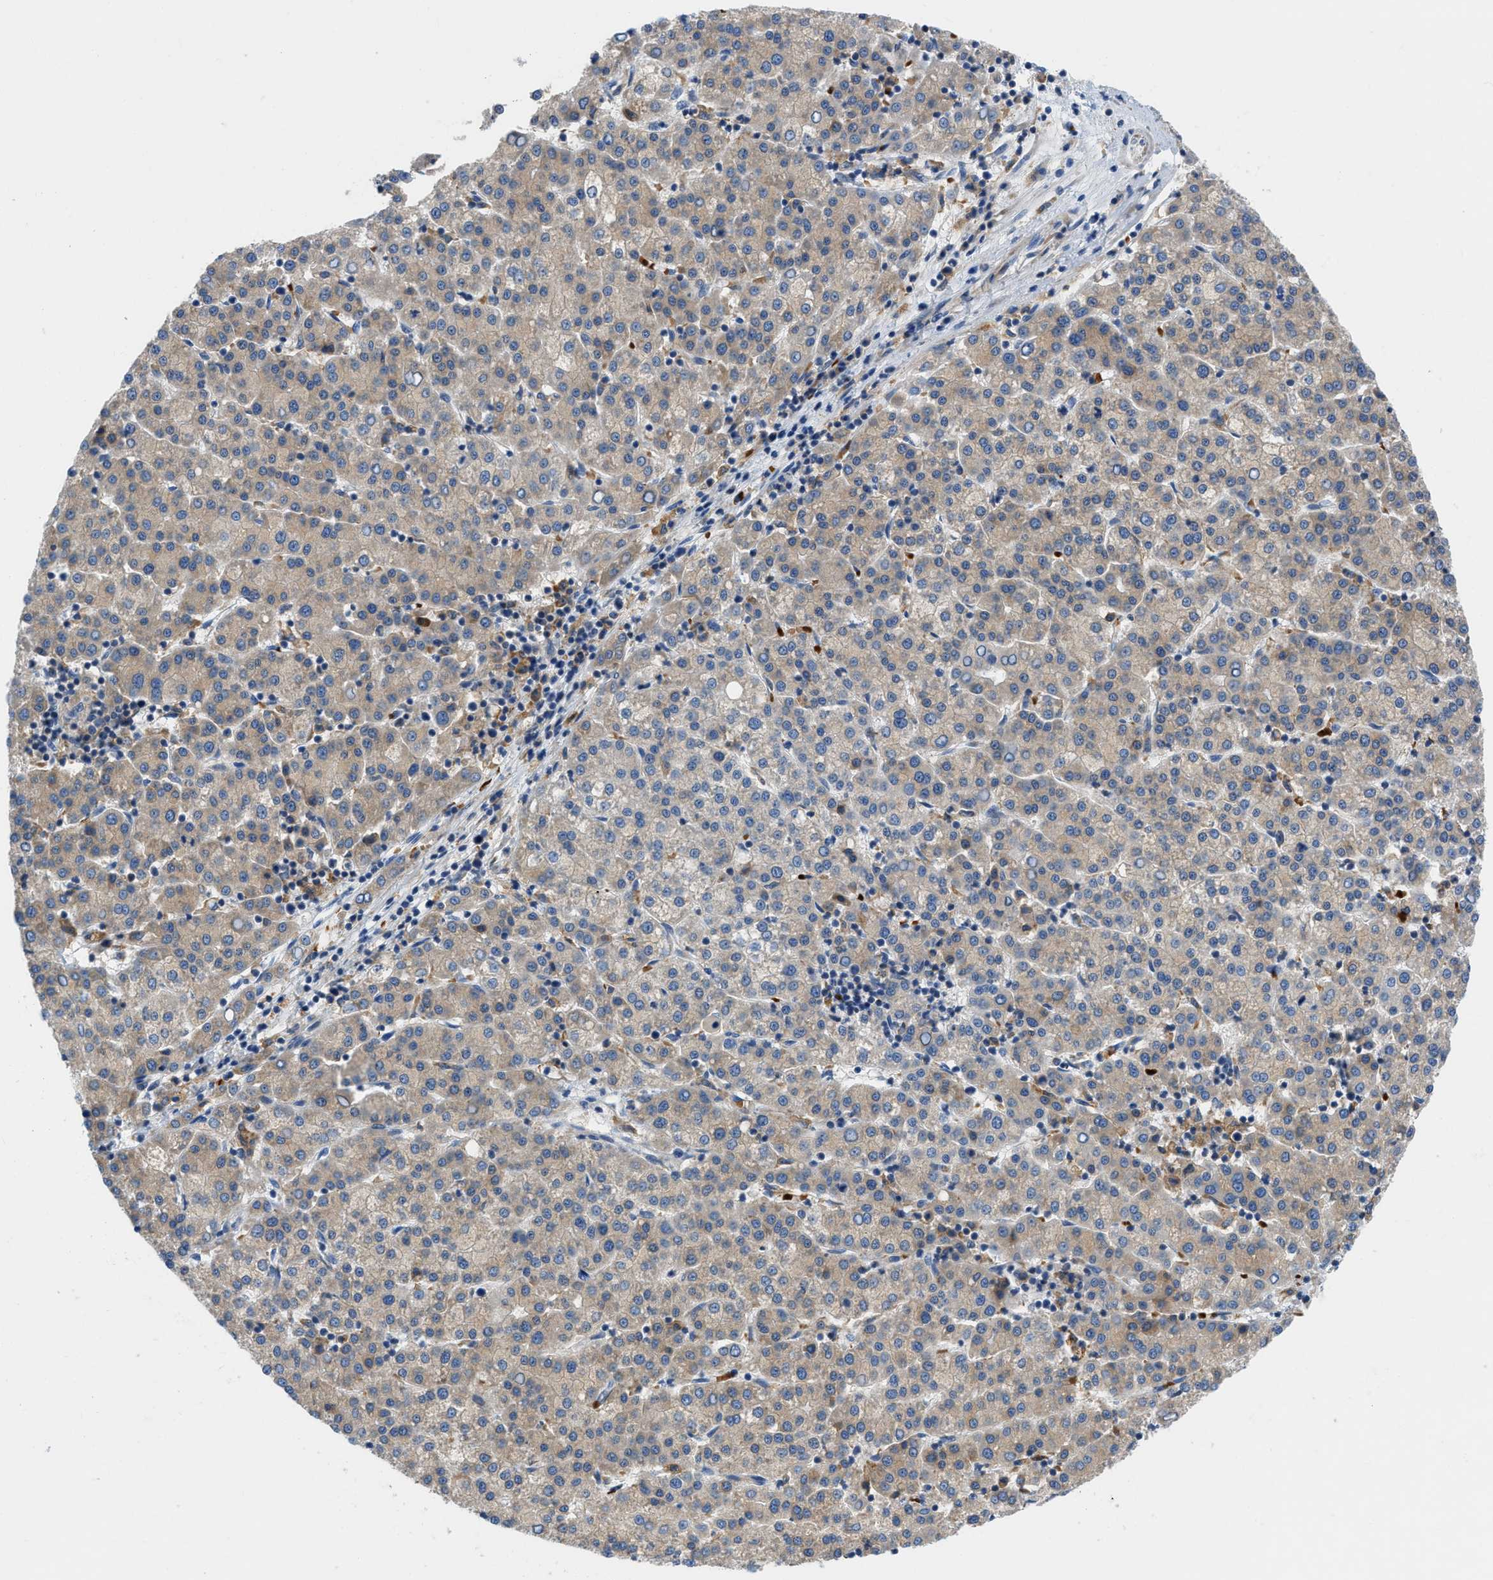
{"staining": {"intensity": "weak", "quantity": ">75%", "location": "cytoplasmic/membranous"}, "tissue": "liver cancer", "cell_type": "Tumor cells", "image_type": "cancer", "snomed": [{"axis": "morphology", "description": "Carcinoma, Hepatocellular, NOS"}, {"axis": "topography", "description": "Liver"}], "caption": "Immunohistochemistry photomicrograph of neoplastic tissue: hepatocellular carcinoma (liver) stained using immunohistochemistry (IHC) demonstrates low levels of weak protein expression localized specifically in the cytoplasmic/membranous of tumor cells, appearing as a cytoplasmic/membranous brown color.", "gene": "ZNF831", "patient": {"sex": "female", "age": 58}}